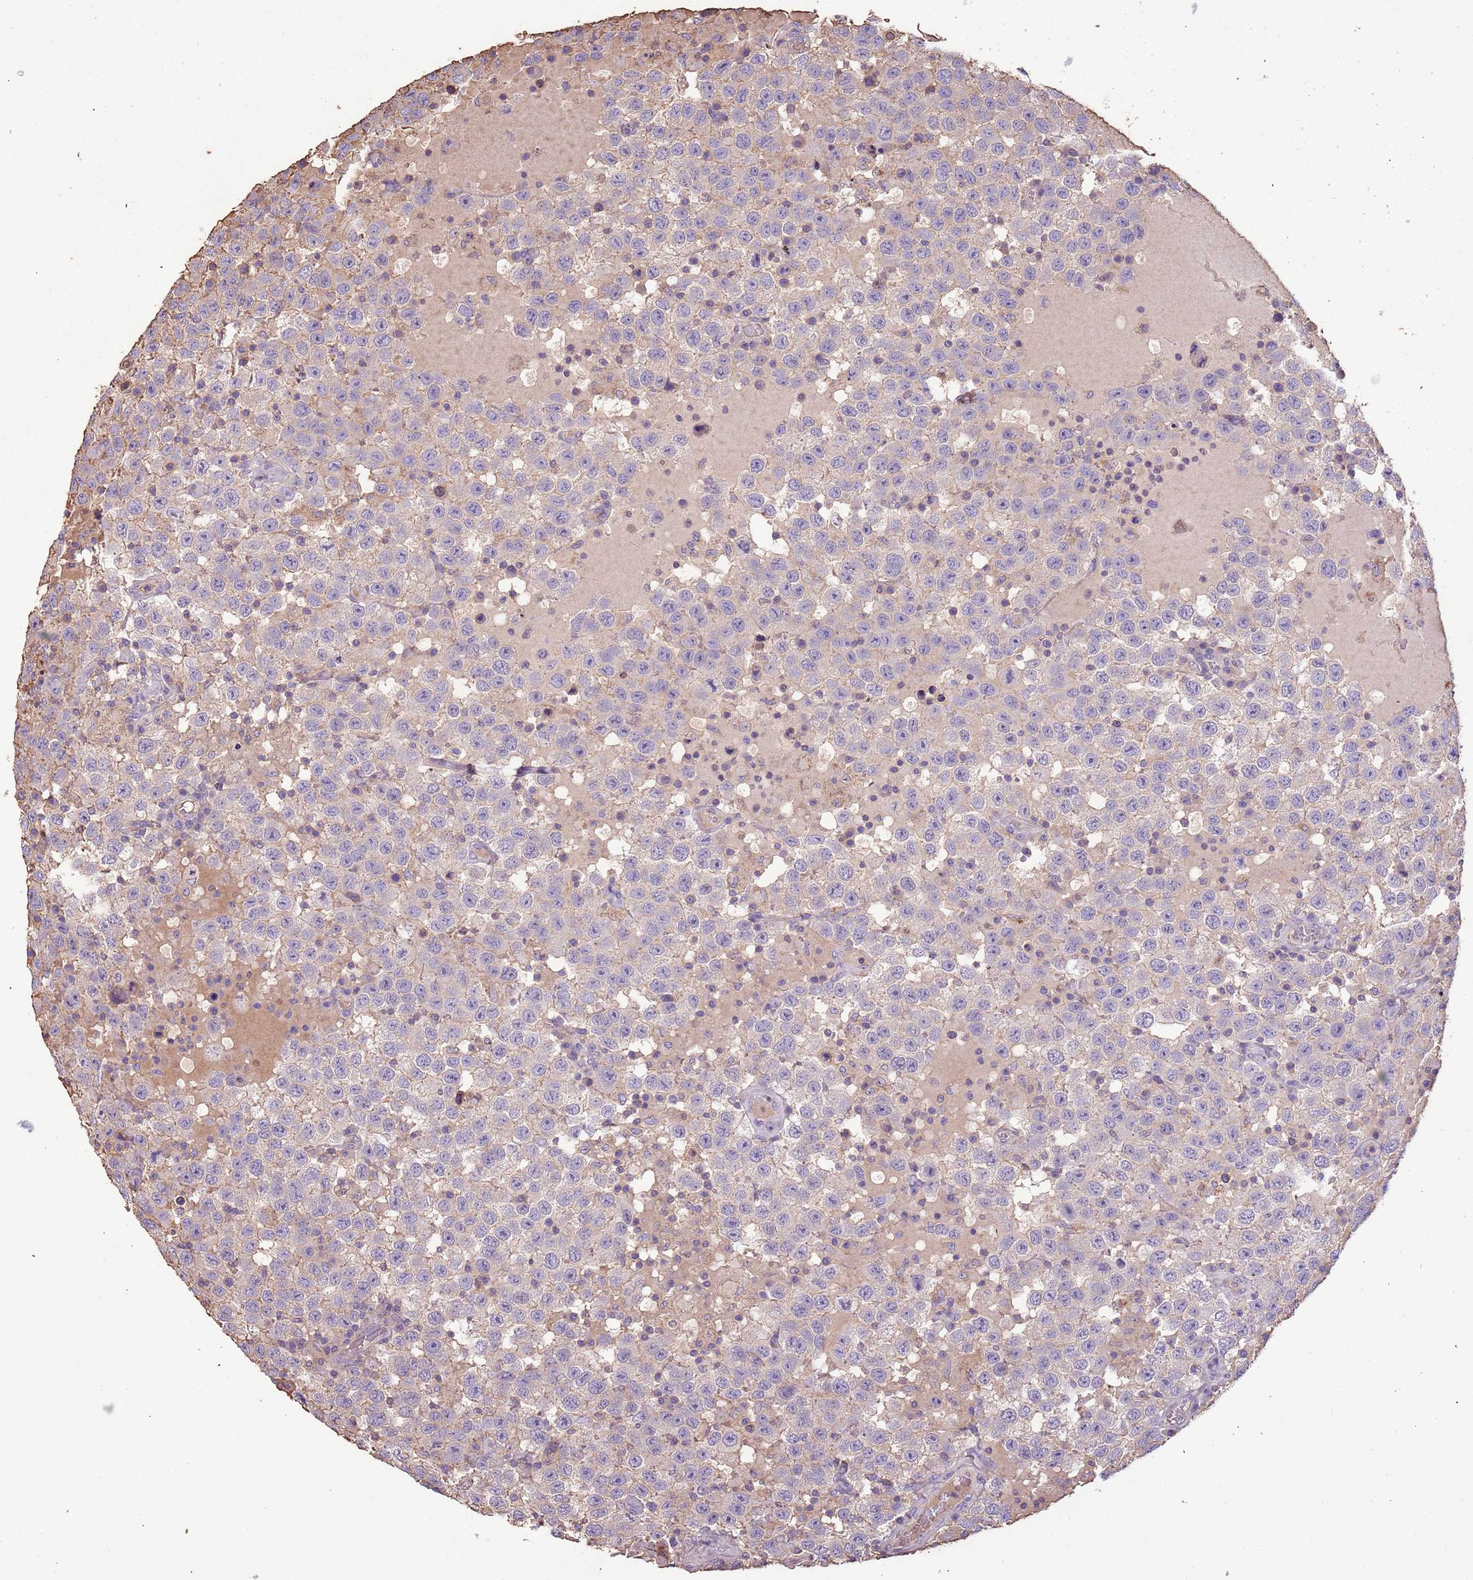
{"staining": {"intensity": "weak", "quantity": "<25%", "location": "cytoplasmic/membranous"}, "tissue": "testis cancer", "cell_type": "Tumor cells", "image_type": "cancer", "snomed": [{"axis": "morphology", "description": "Seminoma, NOS"}, {"axis": "topography", "description": "Testis"}], "caption": "Photomicrograph shows no protein expression in tumor cells of seminoma (testis) tissue. (Immunohistochemistry, brightfield microscopy, high magnification).", "gene": "FECH", "patient": {"sex": "male", "age": 41}}